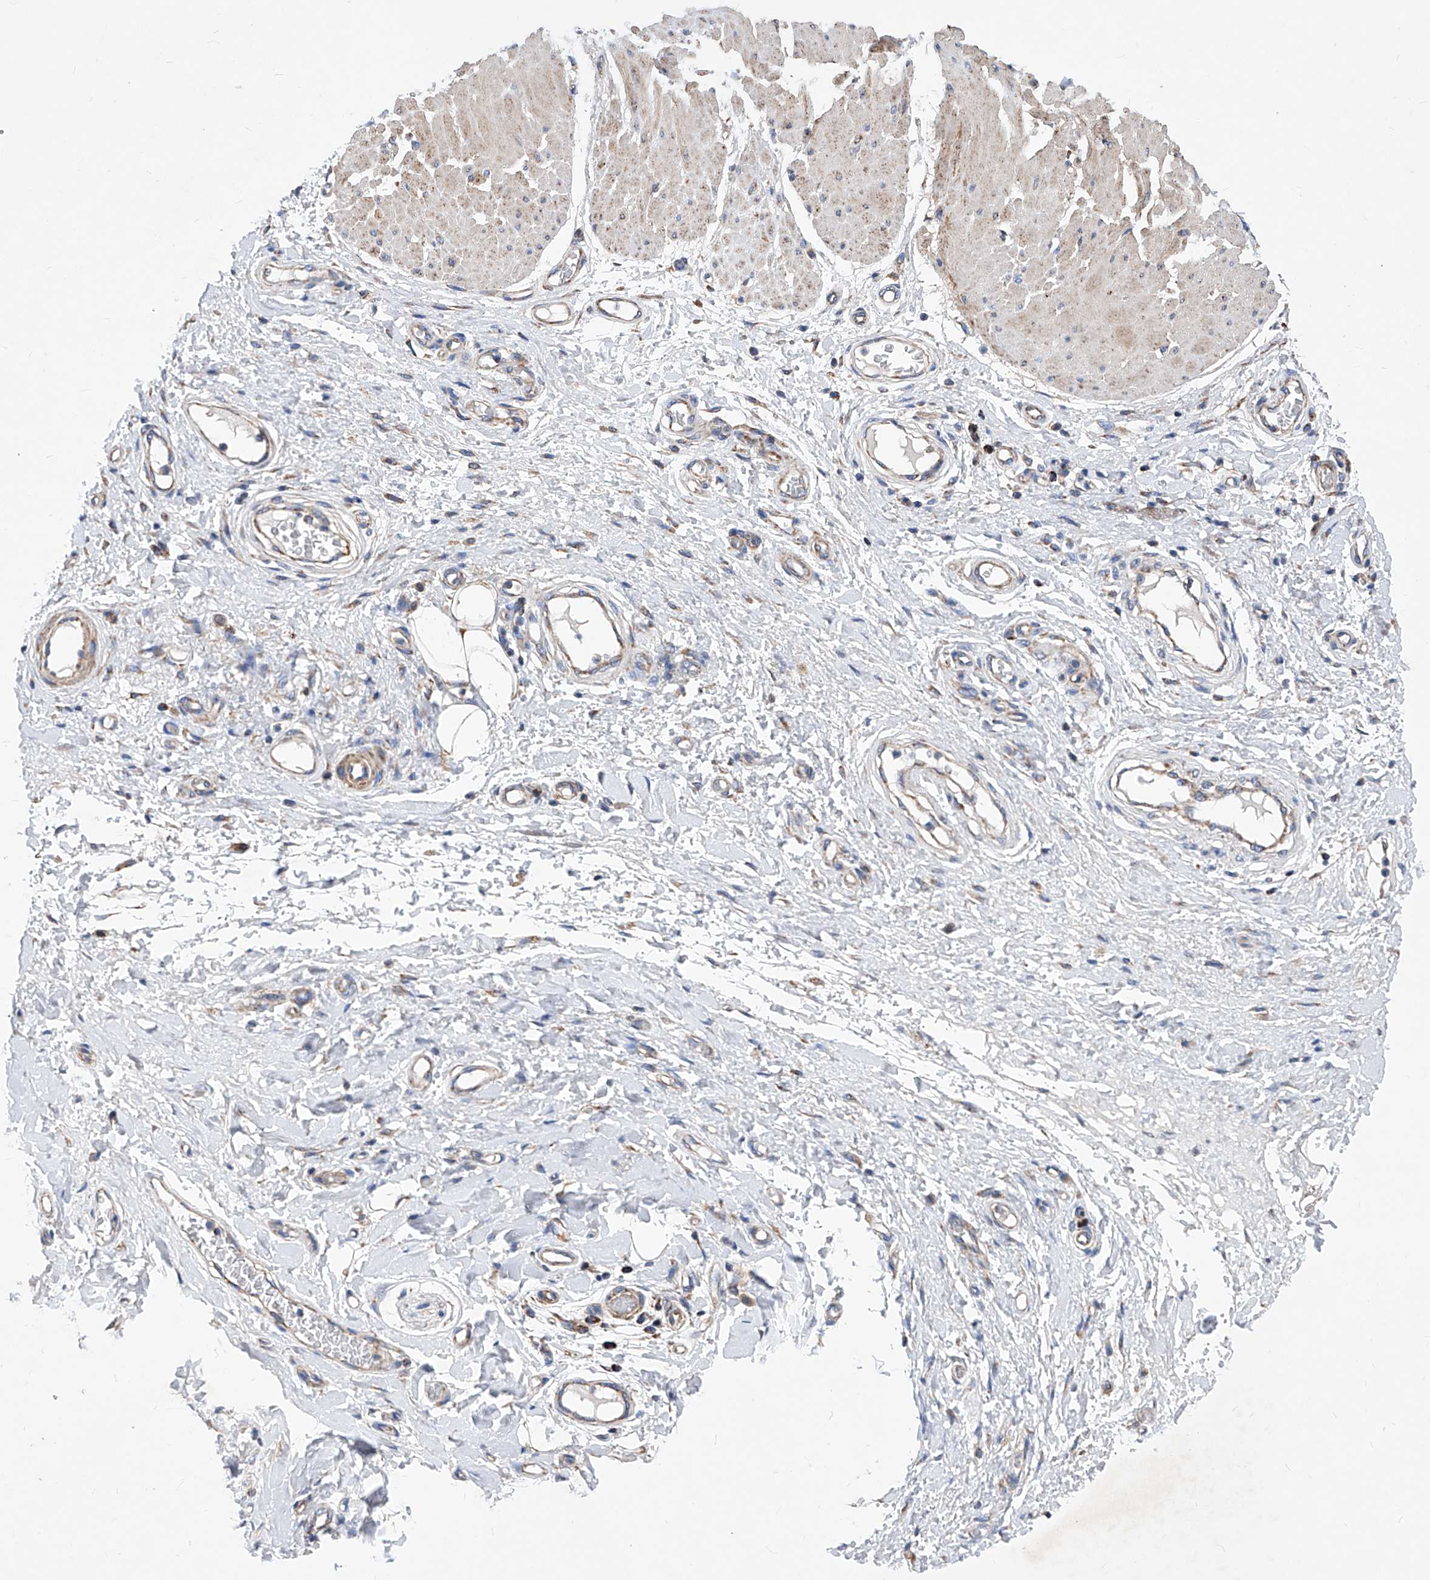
{"staining": {"intensity": "negative", "quantity": "none", "location": "none"}, "tissue": "adipose tissue", "cell_type": "Adipocytes", "image_type": "normal", "snomed": [{"axis": "morphology", "description": "Normal tissue, NOS"}, {"axis": "morphology", "description": "Adenocarcinoma, NOS"}, {"axis": "topography", "description": "Esophagus"}, {"axis": "topography", "description": "Stomach, upper"}, {"axis": "topography", "description": "Peripheral nerve tissue"}], "caption": "The IHC photomicrograph has no significant expression in adipocytes of adipose tissue.", "gene": "HRNR", "patient": {"sex": "male", "age": 62}}